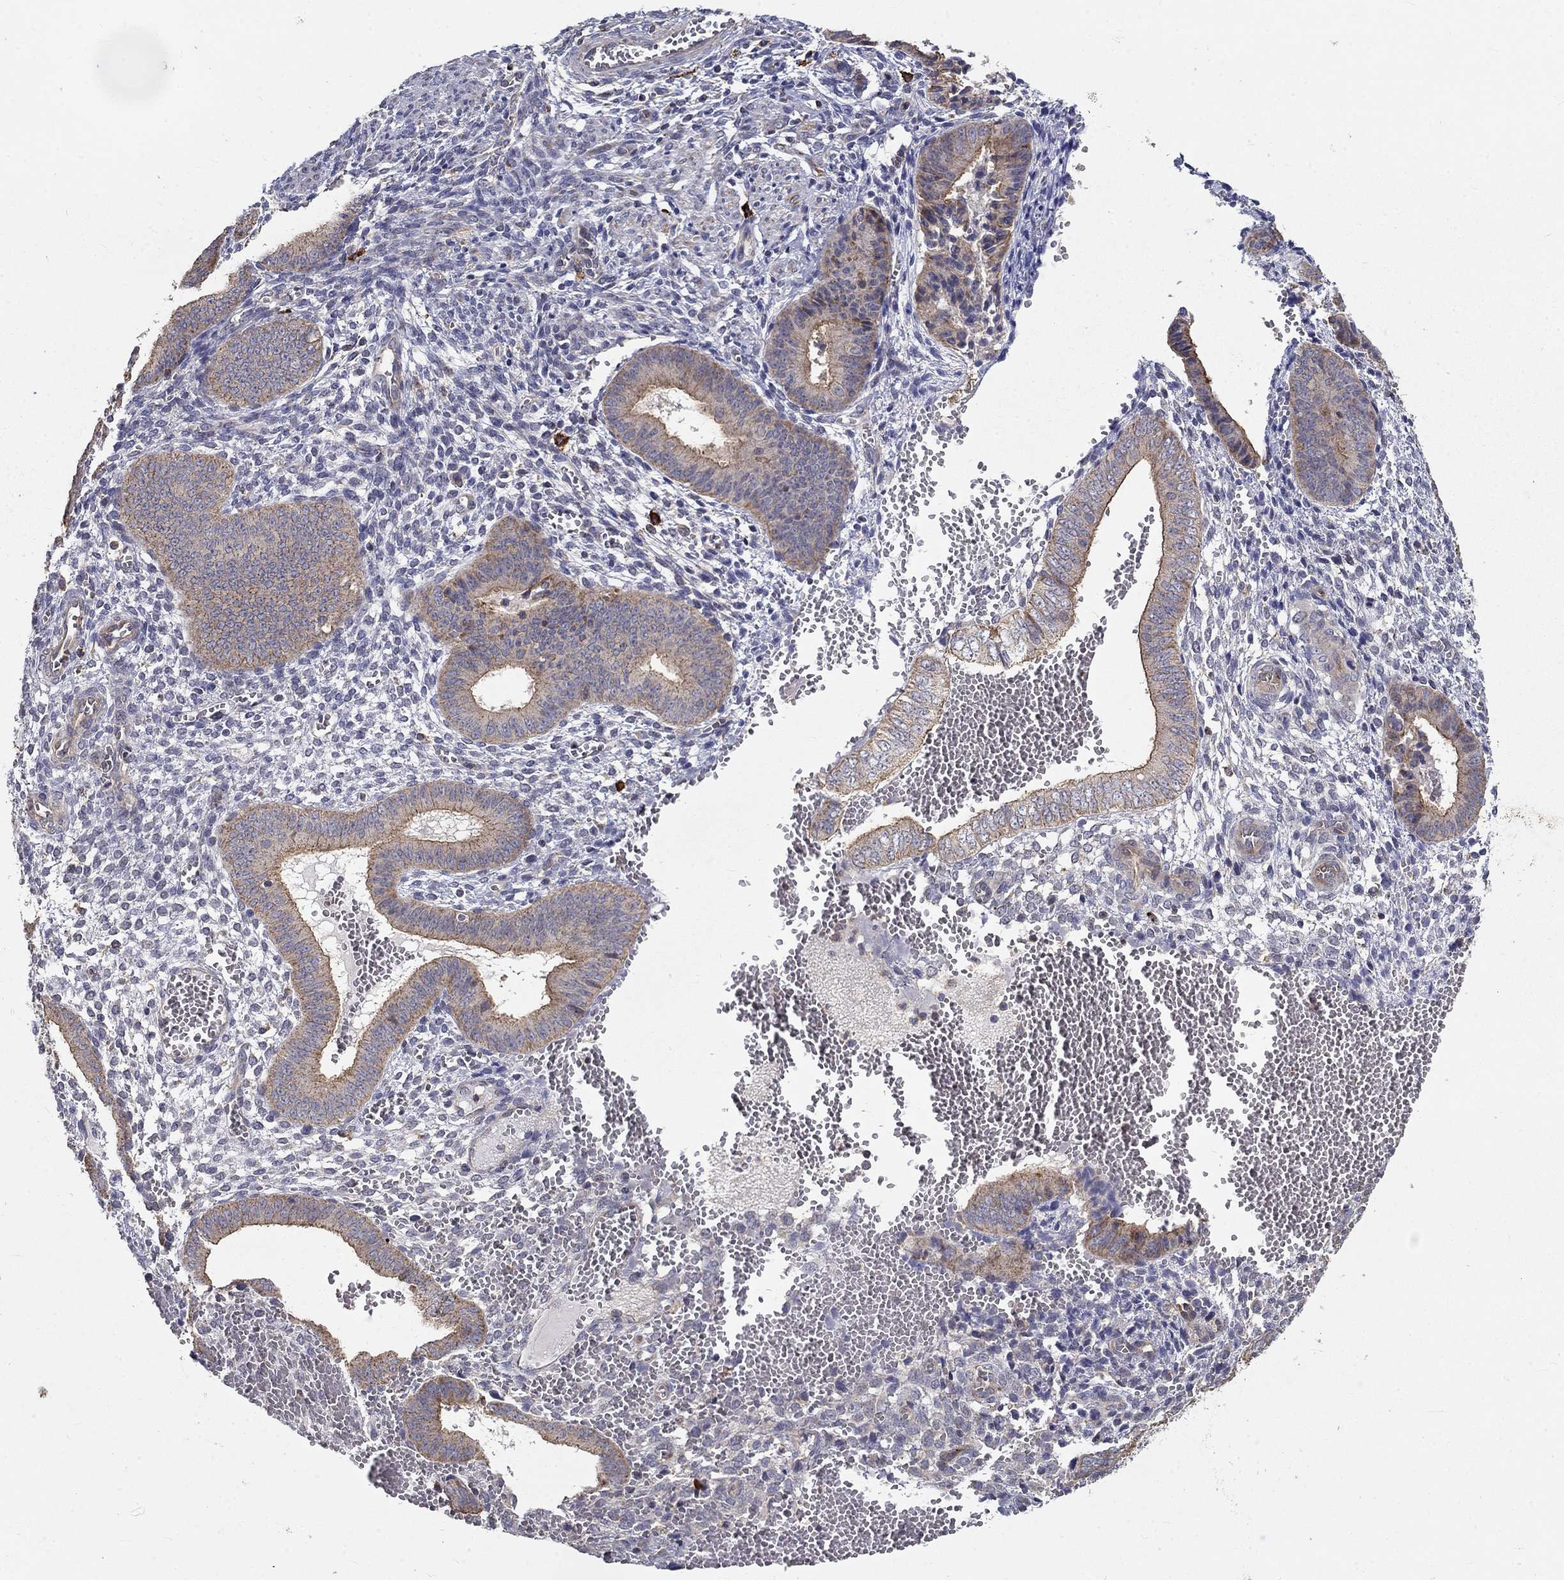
{"staining": {"intensity": "negative", "quantity": "none", "location": "none"}, "tissue": "endometrium", "cell_type": "Cells in endometrial stroma", "image_type": "normal", "snomed": [{"axis": "morphology", "description": "Normal tissue, NOS"}, {"axis": "topography", "description": "Endometrium"}], "caption": "Immunohistochemistry (IHC) histopathology image of unremarkable endometrium: endometrium stained with DAB demonstrates no significant protein staining in cells in endometrial stroma.", "gene": "ALDH4A1", "patient": {"sex": "female", "age": 42}}